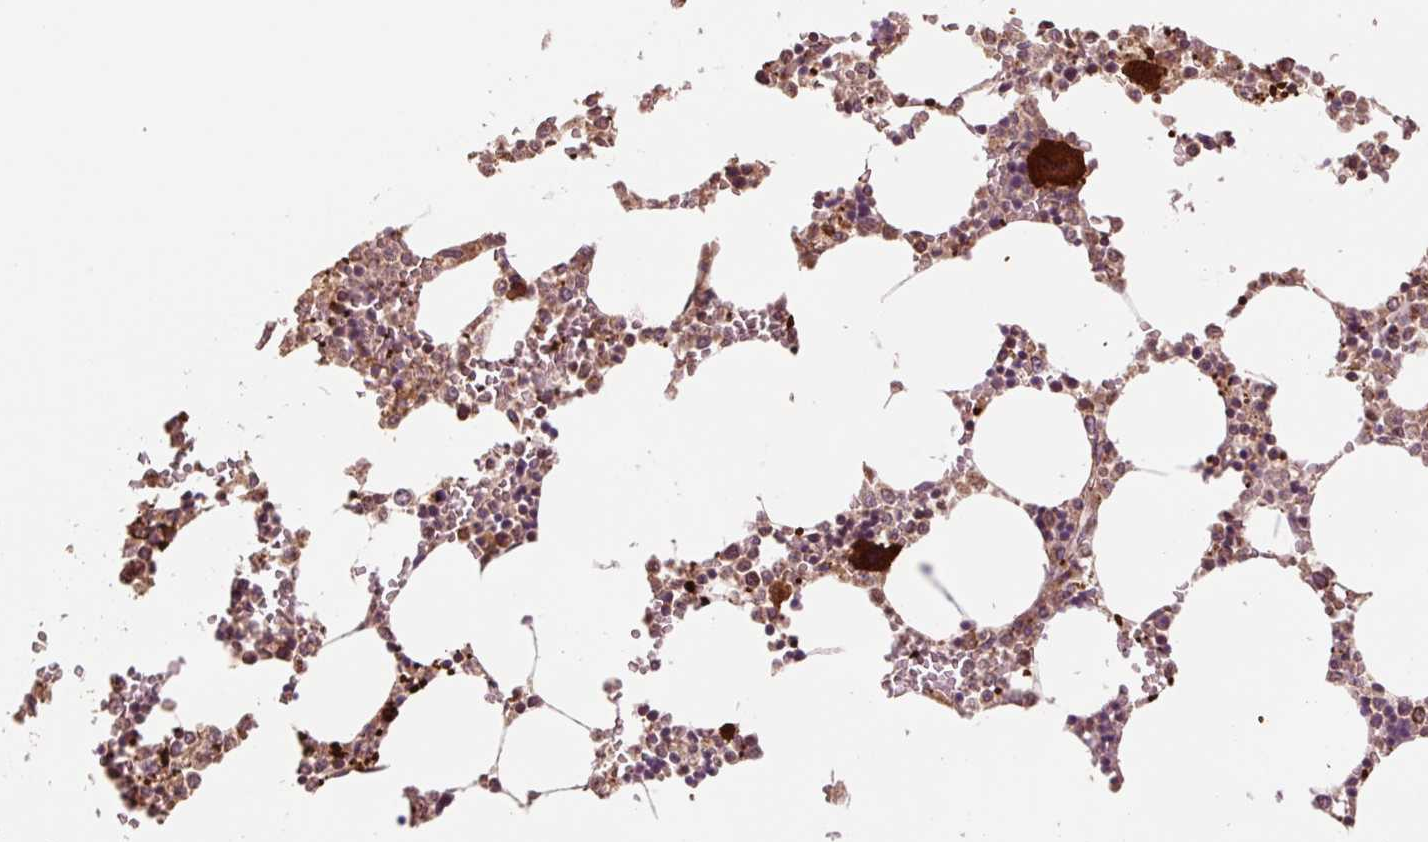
{"staining": {"intensity": "strong", "quantity": "<25%", "location": "cytoplasmic/membranous,nuclear"}, "tissue": "bone marrow", "cell_type": "Hematopoietic cells", "image_type": "normal", "snomed": [{"axis": "morphology", "description": "Normal tissue, NOS"}, {"axis": "topography", "description": "Bone marrow"}], "caption": "Bone marrow was stained to show a protein in brown. There is medium levels of strong cytoplasmic/membranous,nuclear expression in about <25% of hematopoietic cells. (DAB IHC with brightfield microscopy, high magnification).", "gene": "TMEM160", "patient": {"sex": "male", "age": 64}}